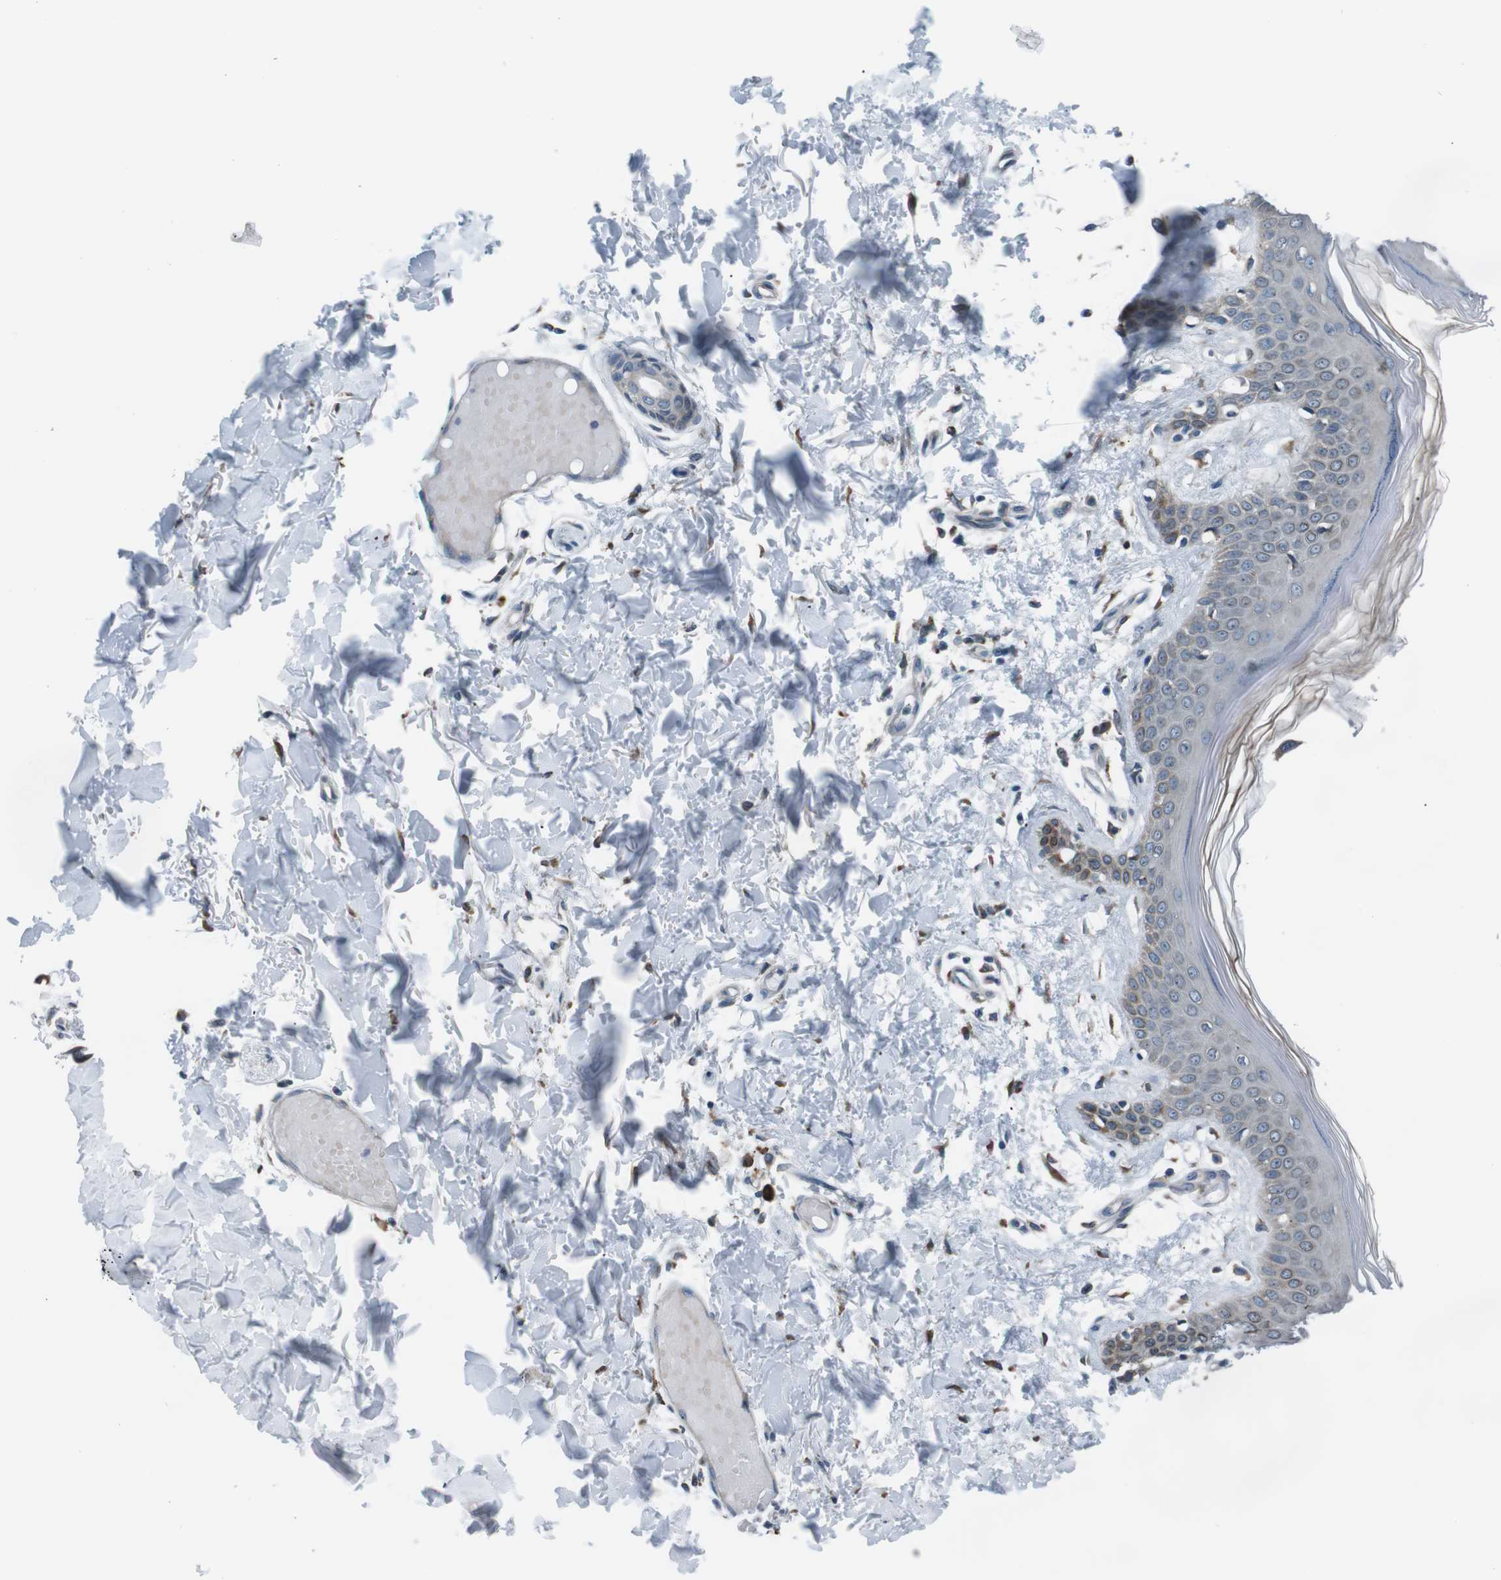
{"staining": {"intensity": "moderate", "quantity": "25%-75%", "location": "cytoplasmic/membranous"}, "tissue": "skin", "cell_type": "Fibroblasts", "image_type": "normal", "snomed": [{"axis": "morphology", "description": "Normal tissue, NOS"}, {"axis": "topography", "description": "Skin"}], "caption": "A medium amount of moderate cytoplasmic/membranous staining is appreciated in about 25%-75% of fibroblasts in unremarkable skin. (DAB = brown stain, brightfield microscopy at high magnification).", "gene": "SIGMAR1", "patient": {"sex": "male", "age": 53}}